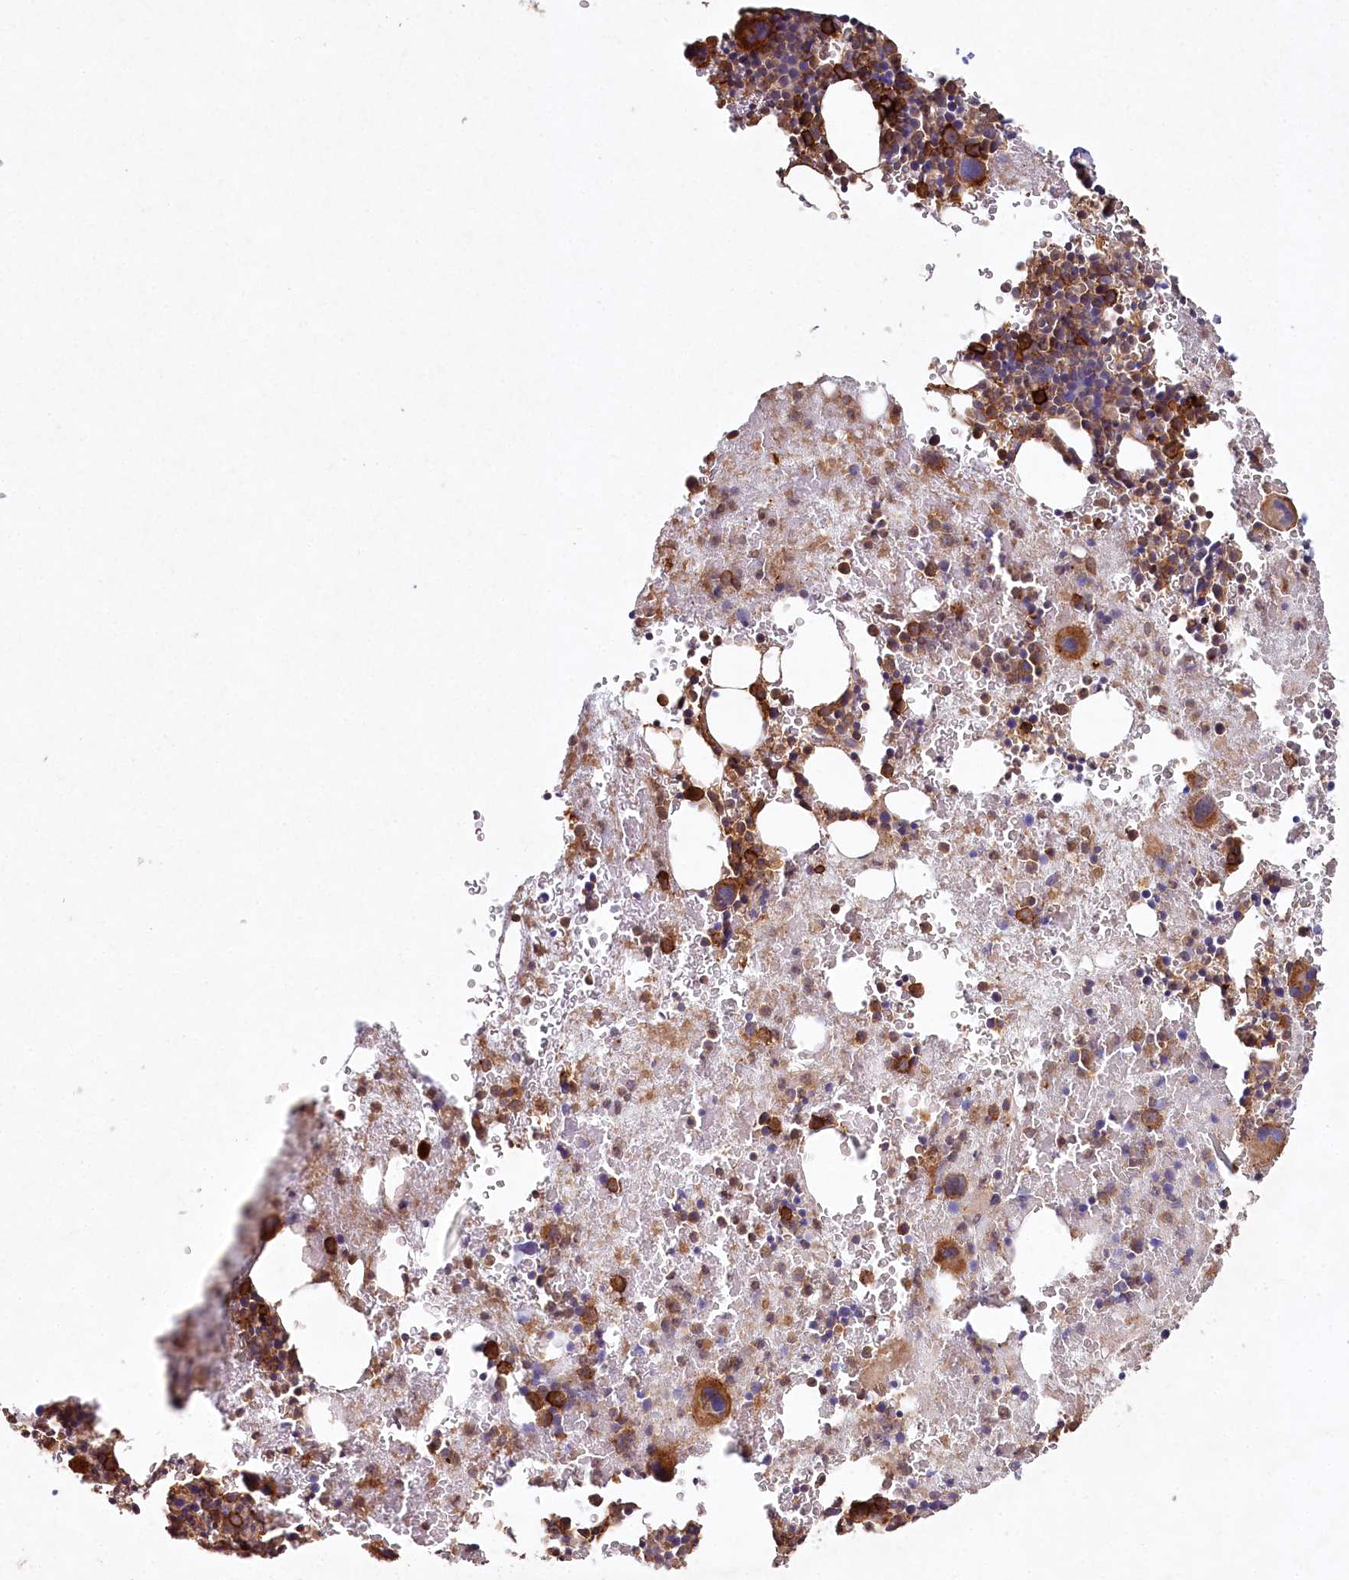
{"staining": {"intensity": "moderate", "quantity": "<25%", "location": "cytoplasmic/membranous"}, "tissue": "bone marrow", "cell_type": "Hematopoietic cells", "image_type": "normal", "snomed": [{"axis": "morphology", "description": "Normal tissue, NOS"}, {"axis": "topography", "description": "Bone marrow"}], "caption": "Immunohistochemical staining of normal human bone marrow displays moderate cytoplasmic/membranous protein staining in about <25% of hematopoietic cells. (IHC, brightfield microscopy, high magnification).", "gene": "RBP5", "patient": {"sex": "male", "age": 36}}